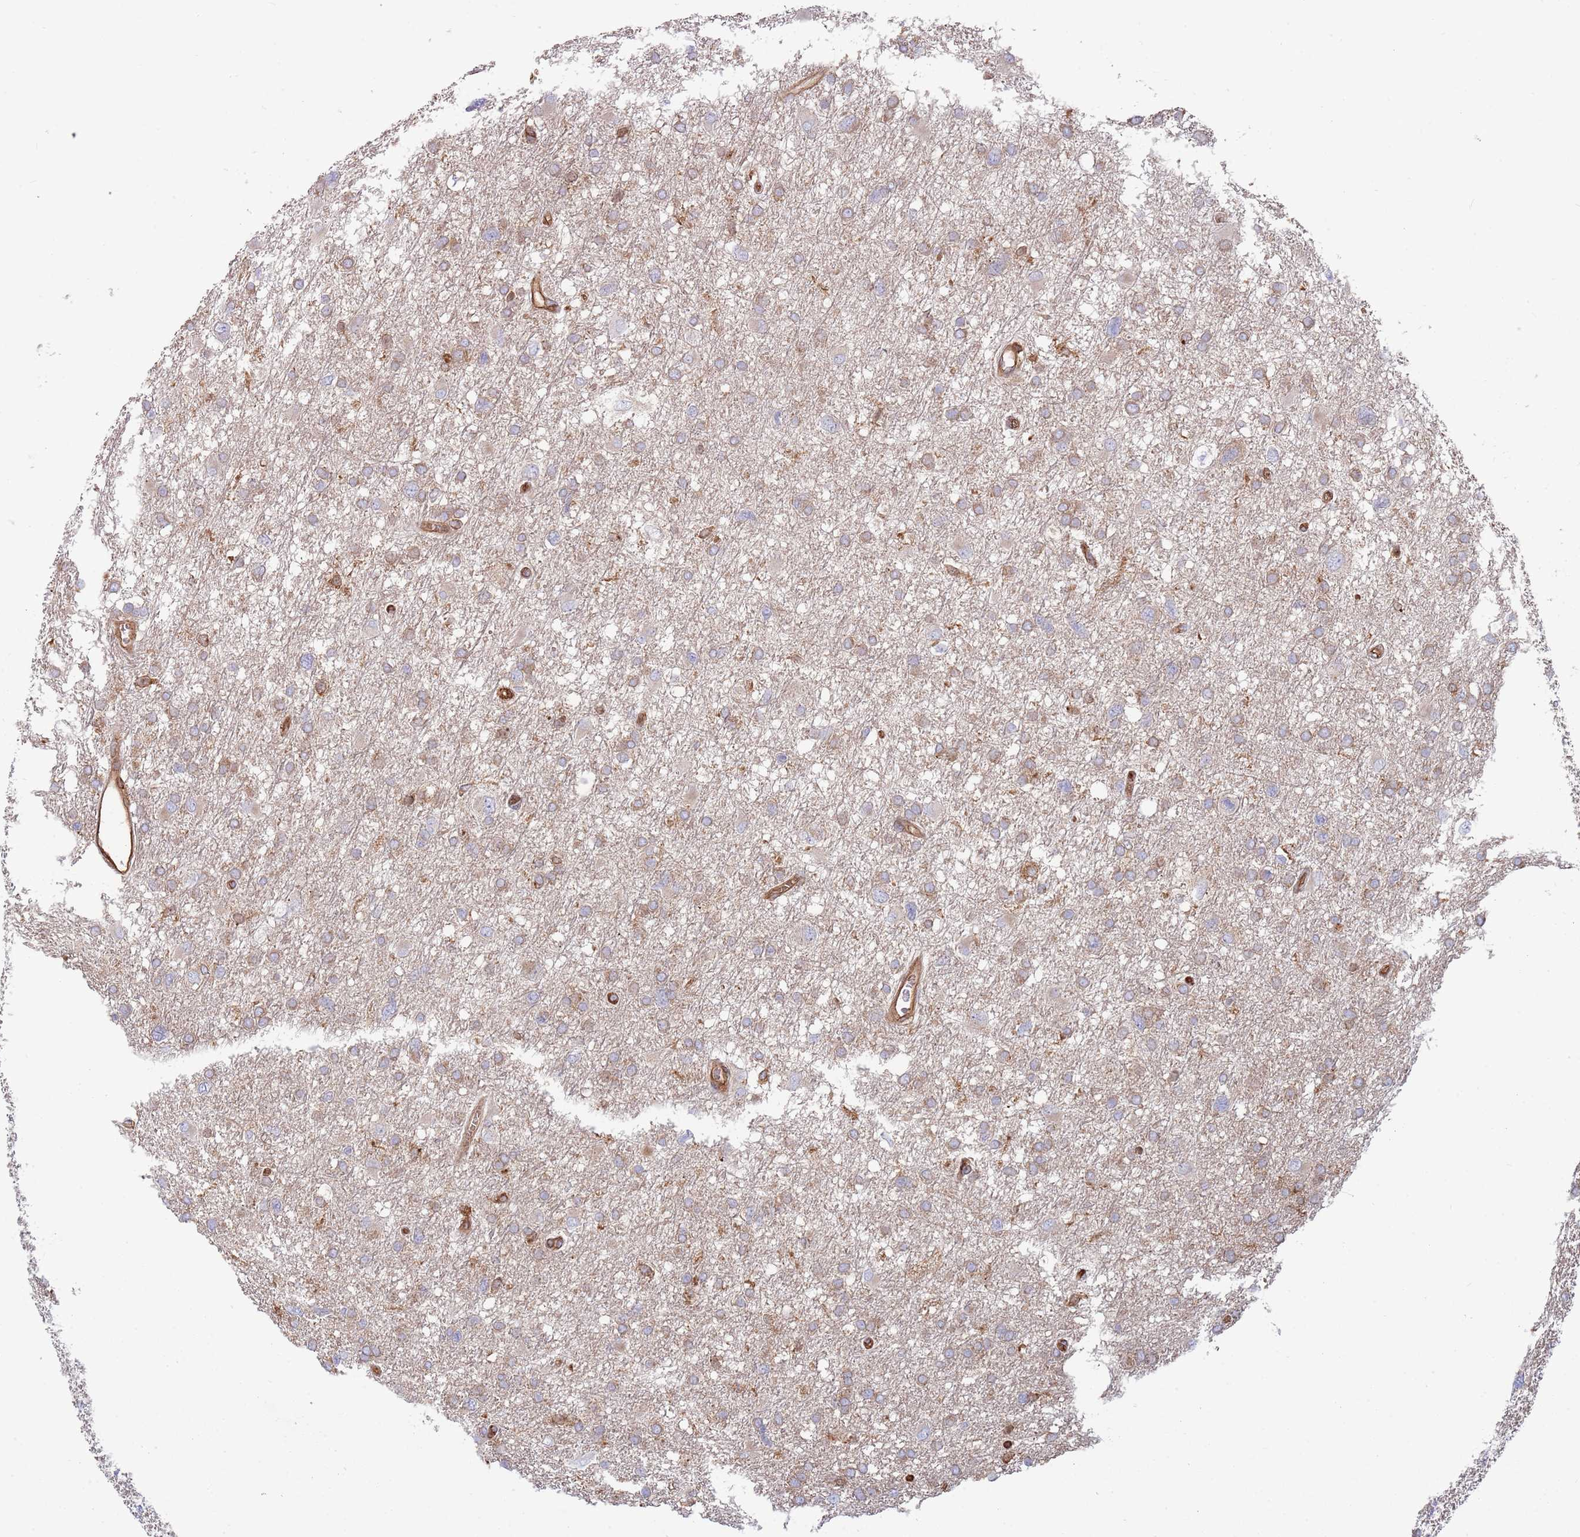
{"staining": {"intensity": "moderate", "quantity": "<25%", "location": "cytoplasmic/membranous"}, "tissue": "glioma", "cell_type": "Tumor cells", "image_type": "cancer", "snomed": [{"axis": "morphology", "description": "Glioma, malignant, High grade"}, {"axis": "topography", "description": "Brain"}], "caption": "Glioma stained with DAB IHC displays low levels of moderate cytoplasmic/membranous positivity in approximately <25% of tumor cells. (brown staining indicates protein expression, while blue staining denotes nuclei).", "gene": "KBTBD7", "patient": {"sex": "male", "age": 61}}